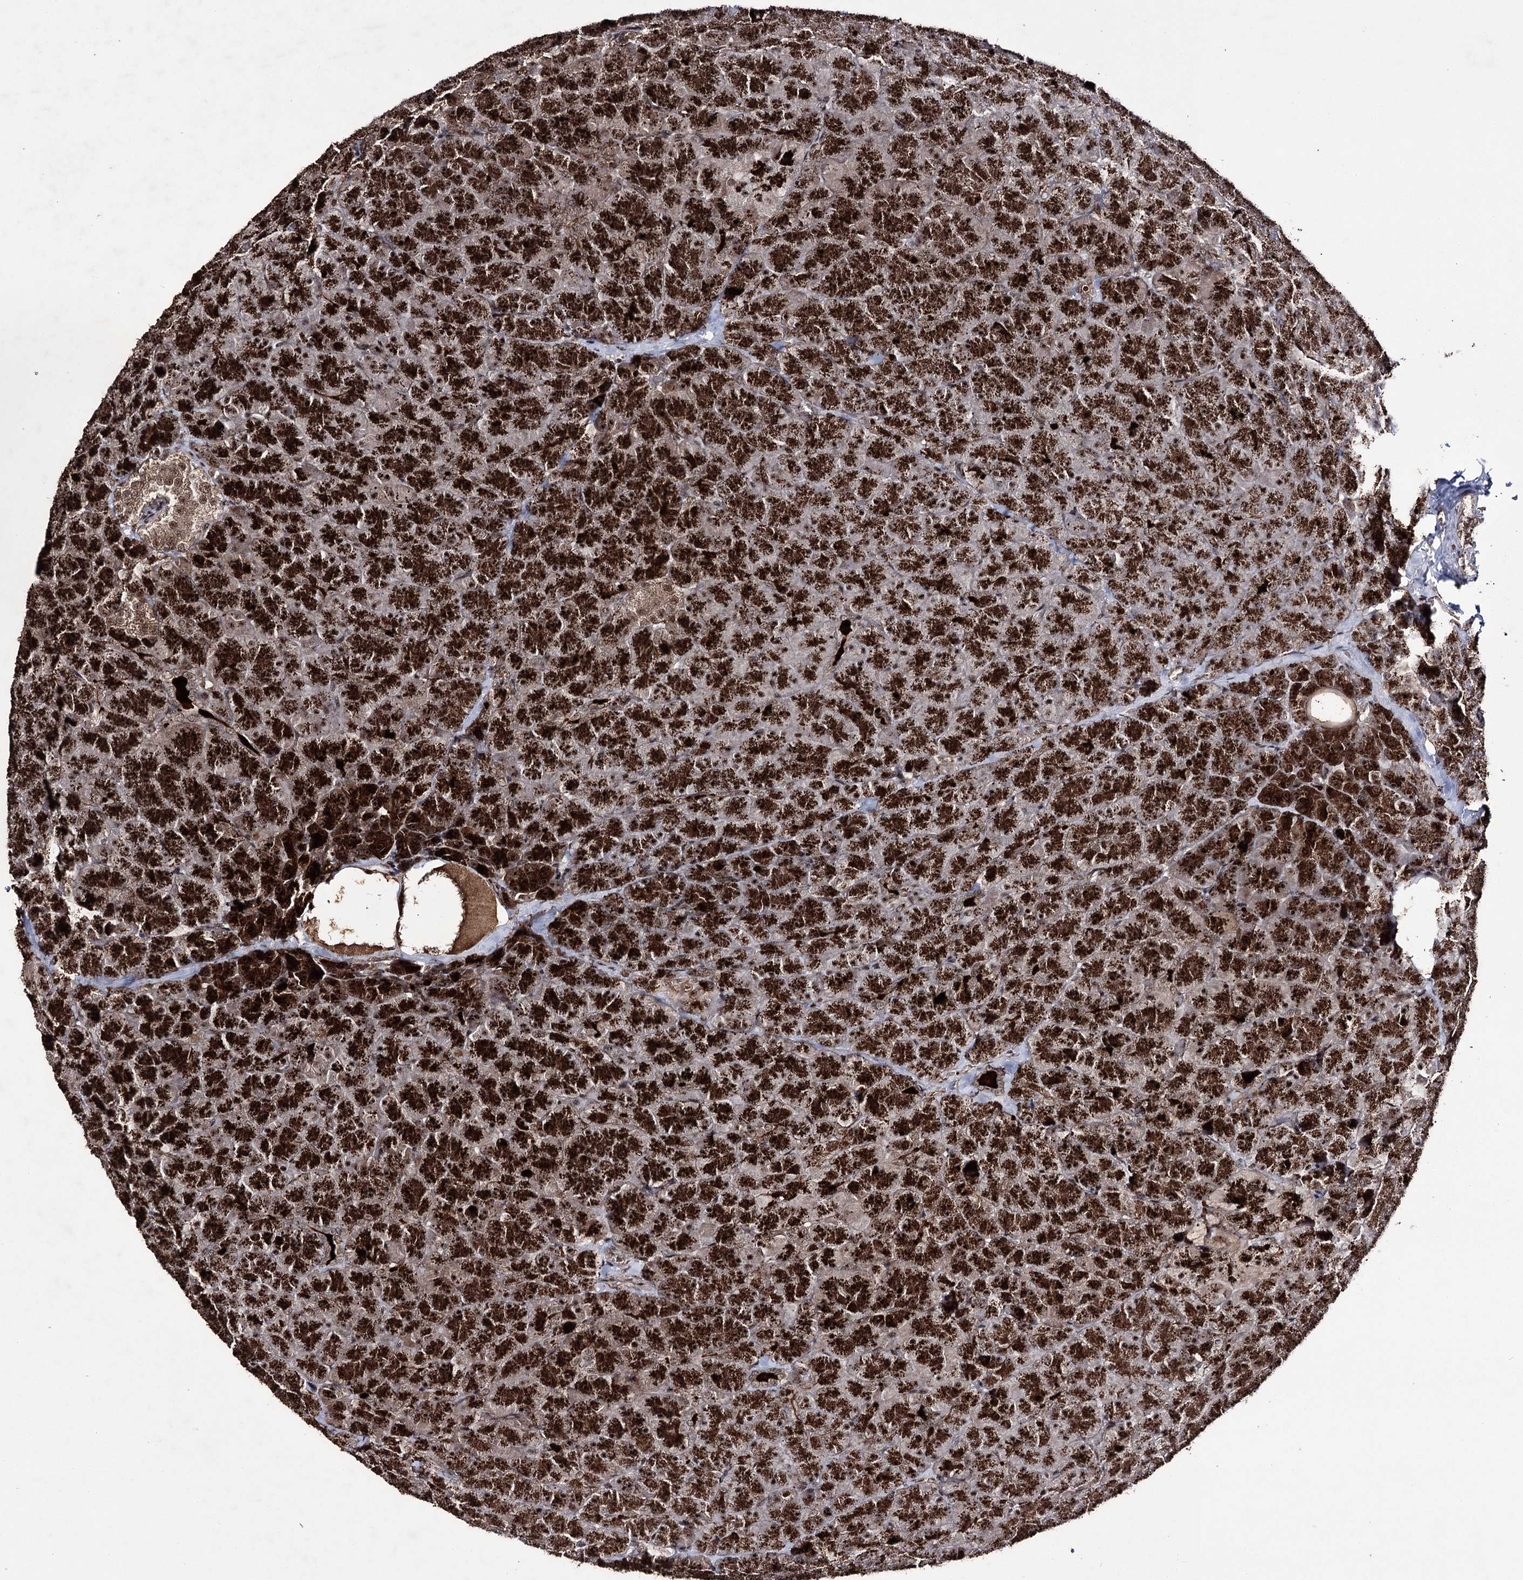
{"staining": {"intensity": "strong", "quantity": ">75%", "location": "cytoplasmic/membranous,nuclear"}, "tissue": "pancreas", "cell_type": "Exocrine glandular cells", "image_type": "normal", "snomed": [{"axis": "morphology", "description": "Normal tissue, NOS"}, {"axis": "topography", "description": "Pancreas"}], "caption": "Immunohistochemical staining of normal pancreas exhibits strong cytoplasmic/membranous,nuclear protein staining in about >75% of exocrine glandular cells.", "gene": "PRPF40A", "patient": {"sex": "male", "age": 36}}